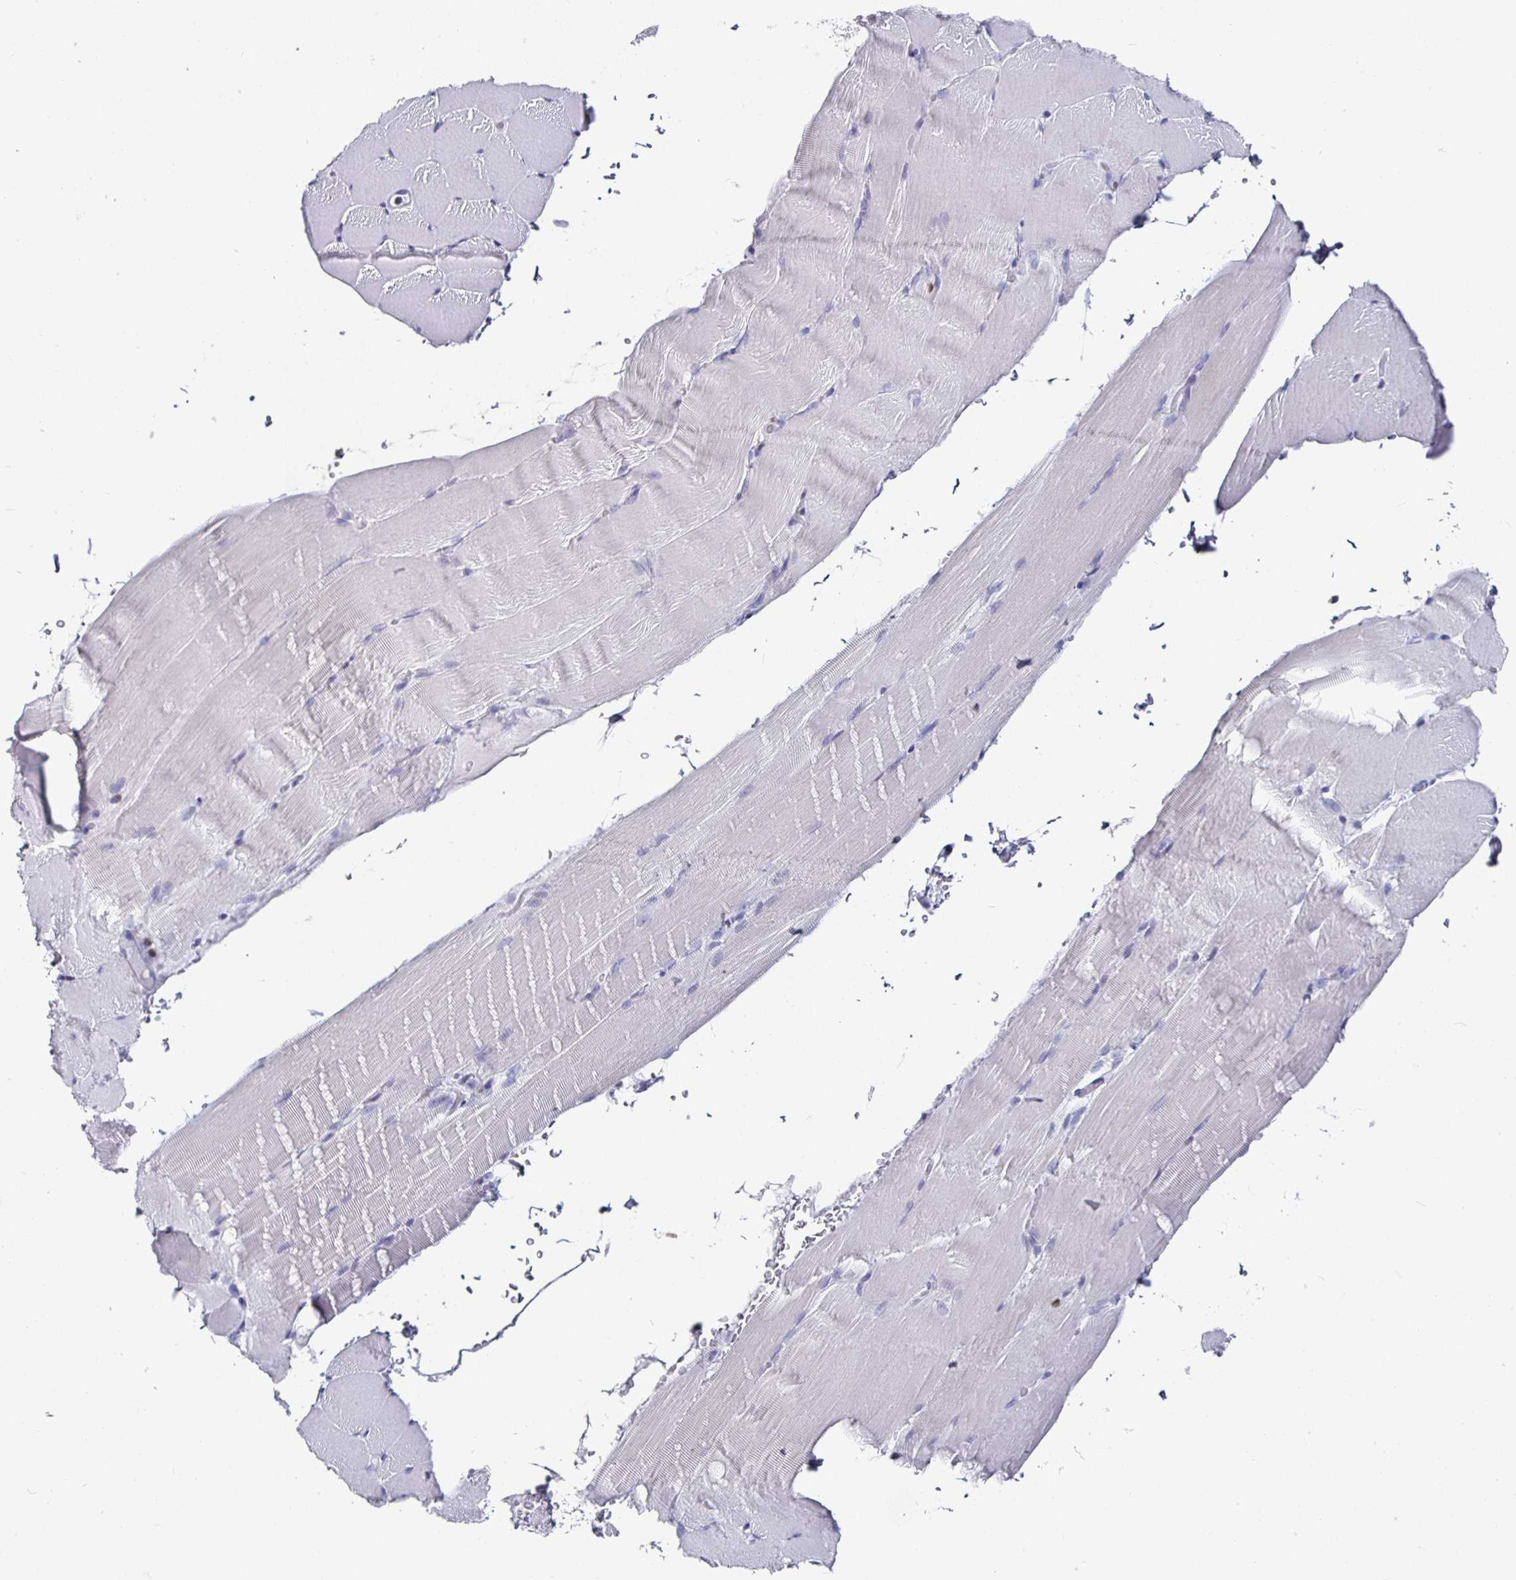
{"staining": {"intensity": "negative", "quantity": "none", "location": "none"}, "tissue": "skeletal muscle", "cell_type": "Myocytes", "image_type": "normal", "snomed": [{"axis": "morphology", "description": "Normal tissue, NOS"}, {"axis": "topography", "description": "Skeletal muscle"}], "caption": "DAB (3,3'-diaminobenzidine) immunohistochemical staining of unremarkable human skeletal muscle exhibits no significant staining in myocytes.", "gene": "RUNX2", "patient": {"sex": "female", "age": 37}}